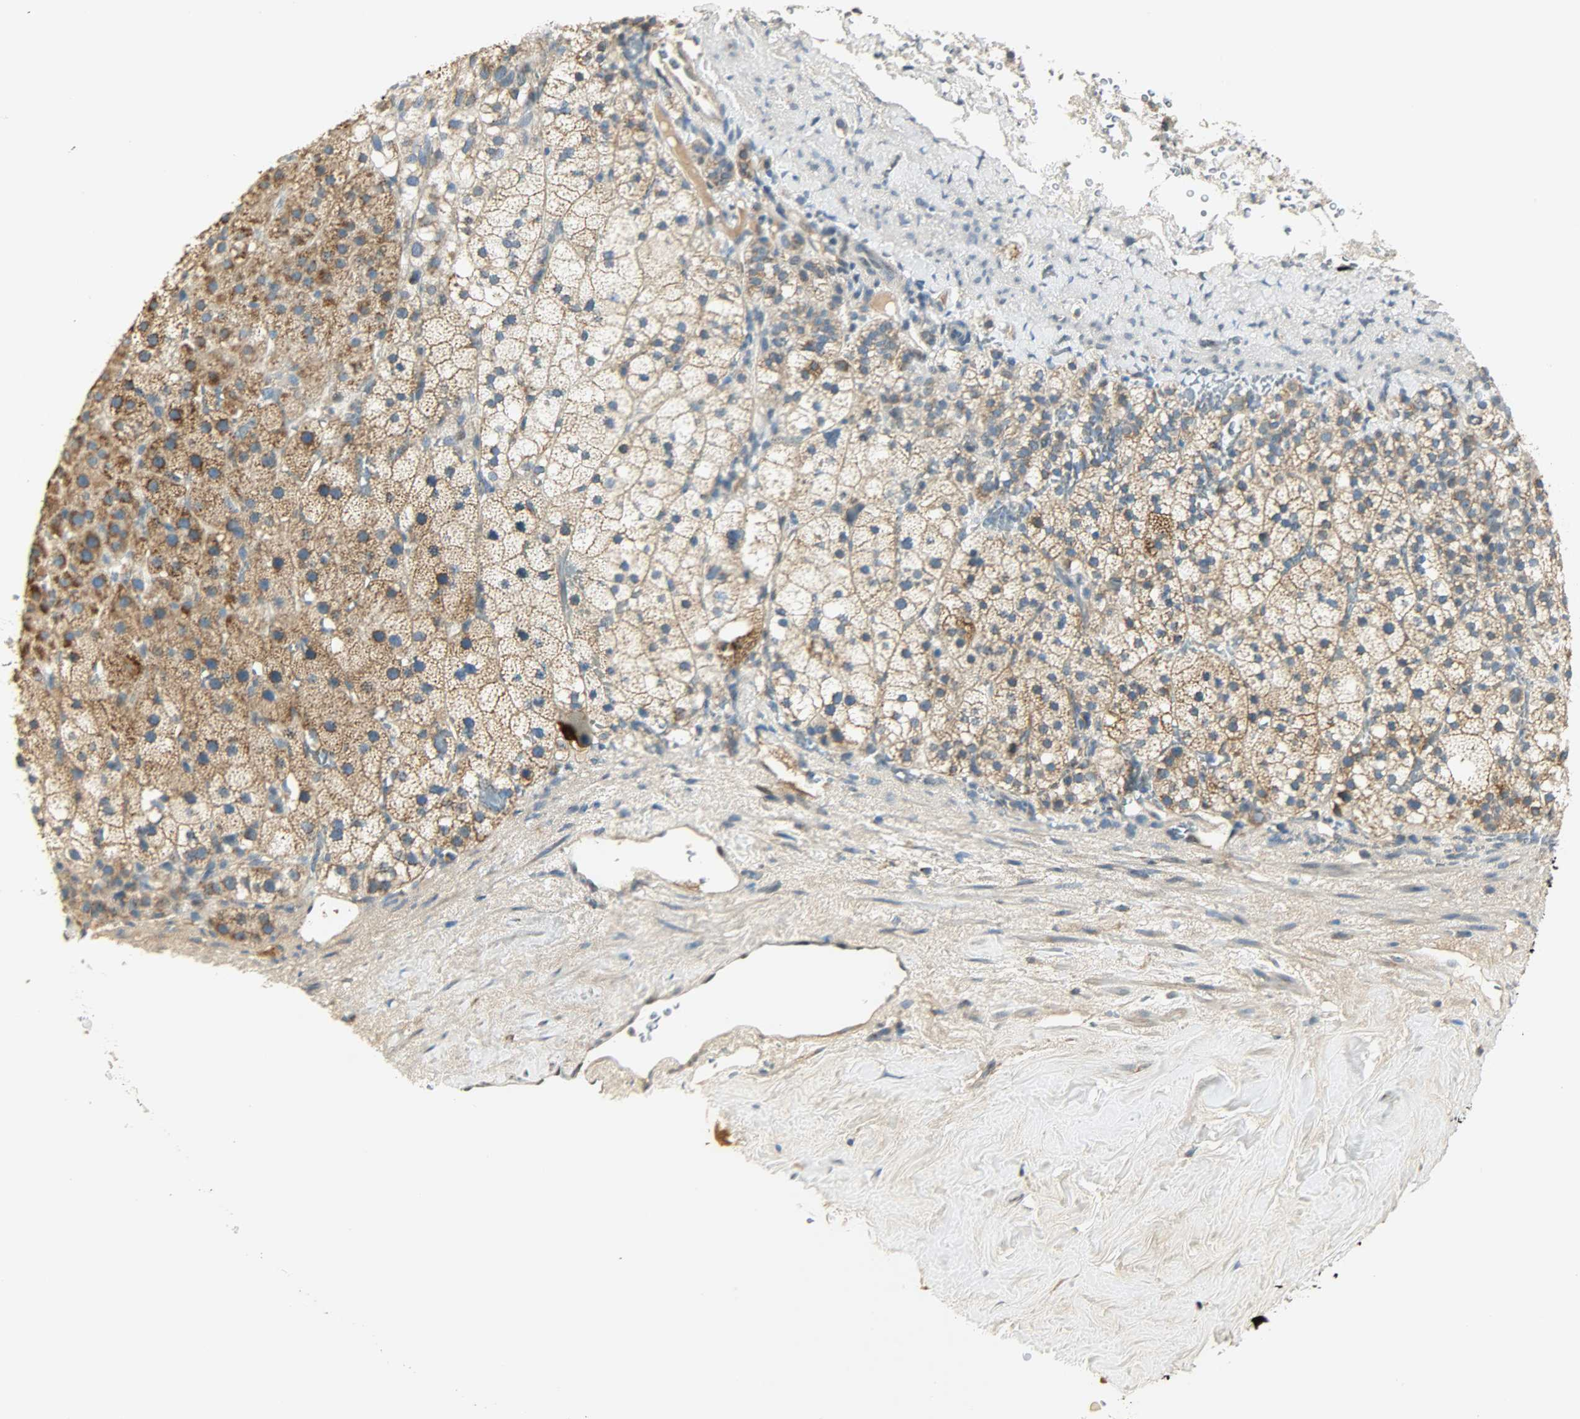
{"staining": {"intensity": "moderate", "quantity": ">75%", "location": "cytoplasmic/membranous"}, "tissue": "adrenal gland", "cell_type": "Glandular cells", "image_type": "normal", "snomed": [{"axis": "morphology", "description": "Normal tissue, NOS"}, {"axis": "topography", "description": "Adrenal gland"}], "caption": "Normal adrenal gland shows moderate cytoplasmic/membranous expression in about >75% of glandular cells (Stains: DAB in brown, nuclei in blue, Microscopy: brightfield microscopy at high magnification)..", "gene": "NNT", "patient": {"sex": "male", "age": 35}}